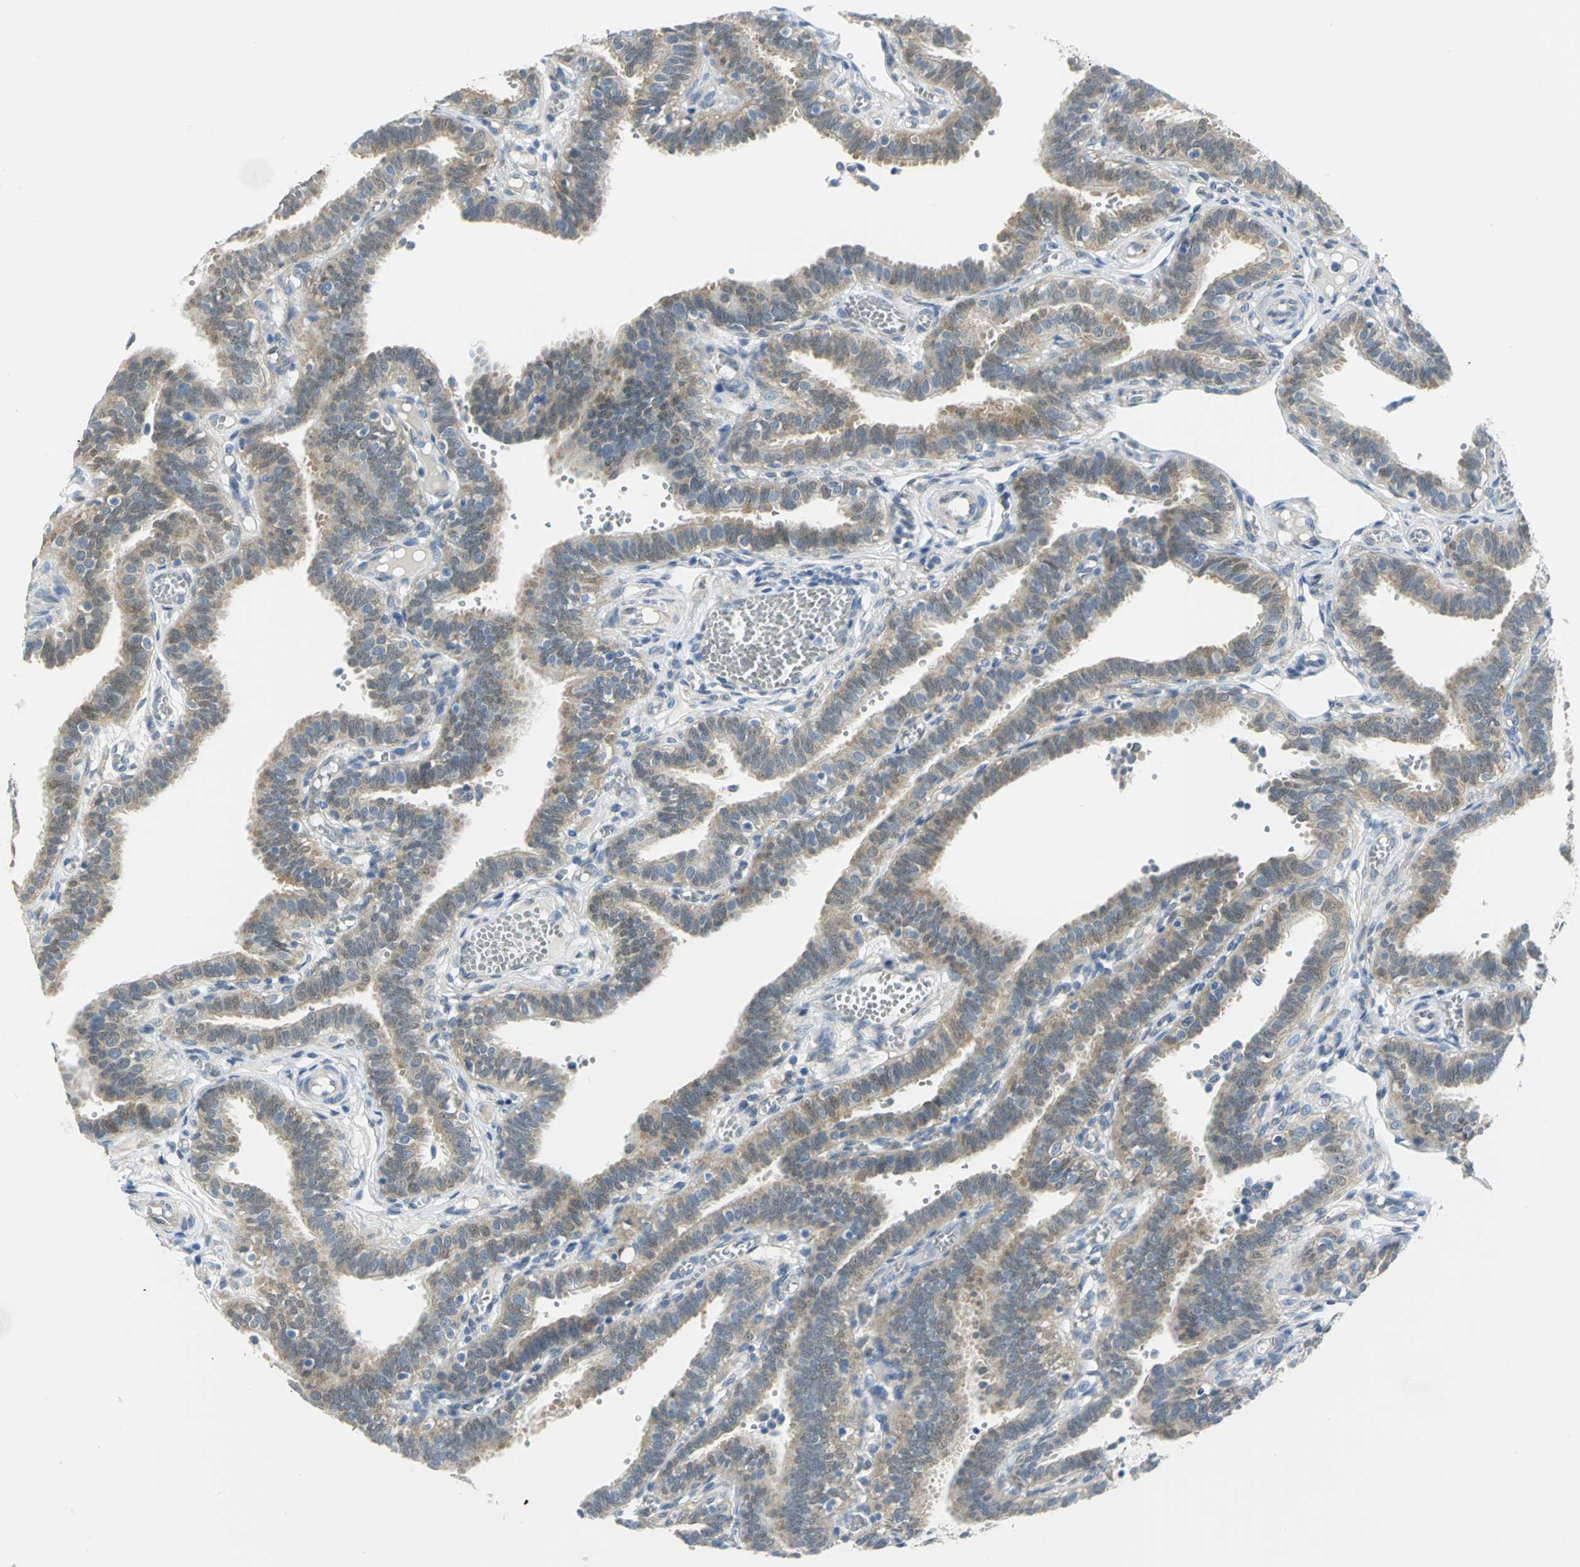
{"staining": {"intensity": "weak", "quantity": ">75%", "location": "cytoplasmic/membranous"}, "tissue": "fallopian tube", "cell_type": "Glandular cells", "image_type": "normal", "snomed": [{"axis": "morphology", "description": "Normal tissue, NOS"}, {"axis": "topography", "description": "Fallopian tube"}], "caption": "IHC image of unremarkable human fallopian tube stained for a protein (brown), which shows low levels of weak cytoplasmic/membranous expression in about >75% of glandular cells.", "gene": "PGM3", "patient": {"sex": "female", "age": 29}}